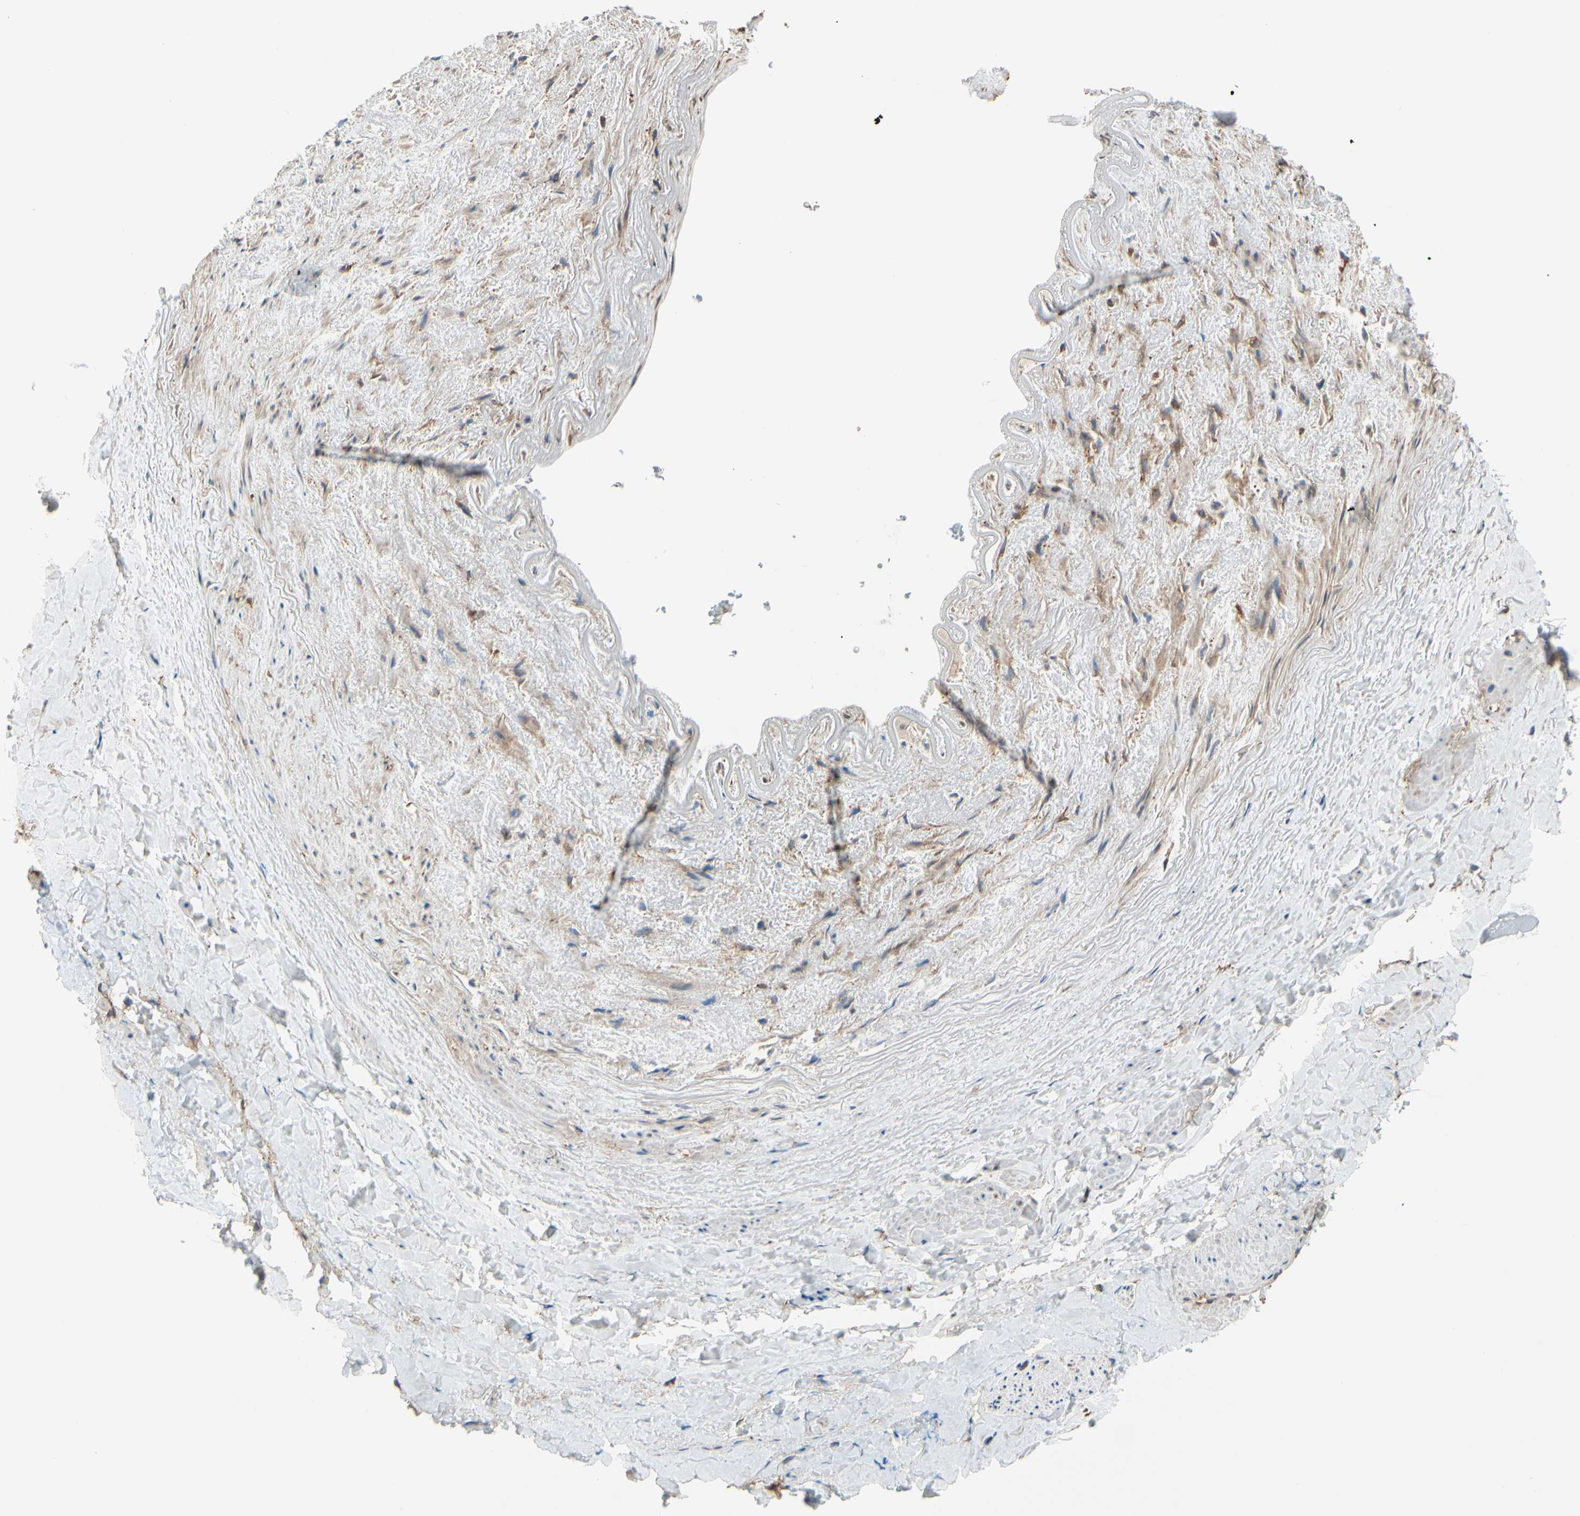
{"staining": {"intensity": "moderate", "quantity": ">75%", "location": "cytoplasmic/membranous"}, "tissue": "adipose tissue", "cell_type": "Adipocytes", "image_type": "normal", "snomed": [{"axis": "morphology", "description": "Normal tissue, NOS"}, {"axis": "topography", "description": "Peripheral nerve tissue"}], "caption": "A brown stain highlights moderate cytoplasmic/membranous positivity of a protein in adipocytes of normal human adipose tissue.", "gene": "EPS15", "patient": {"sex": "male", "age": 70}}